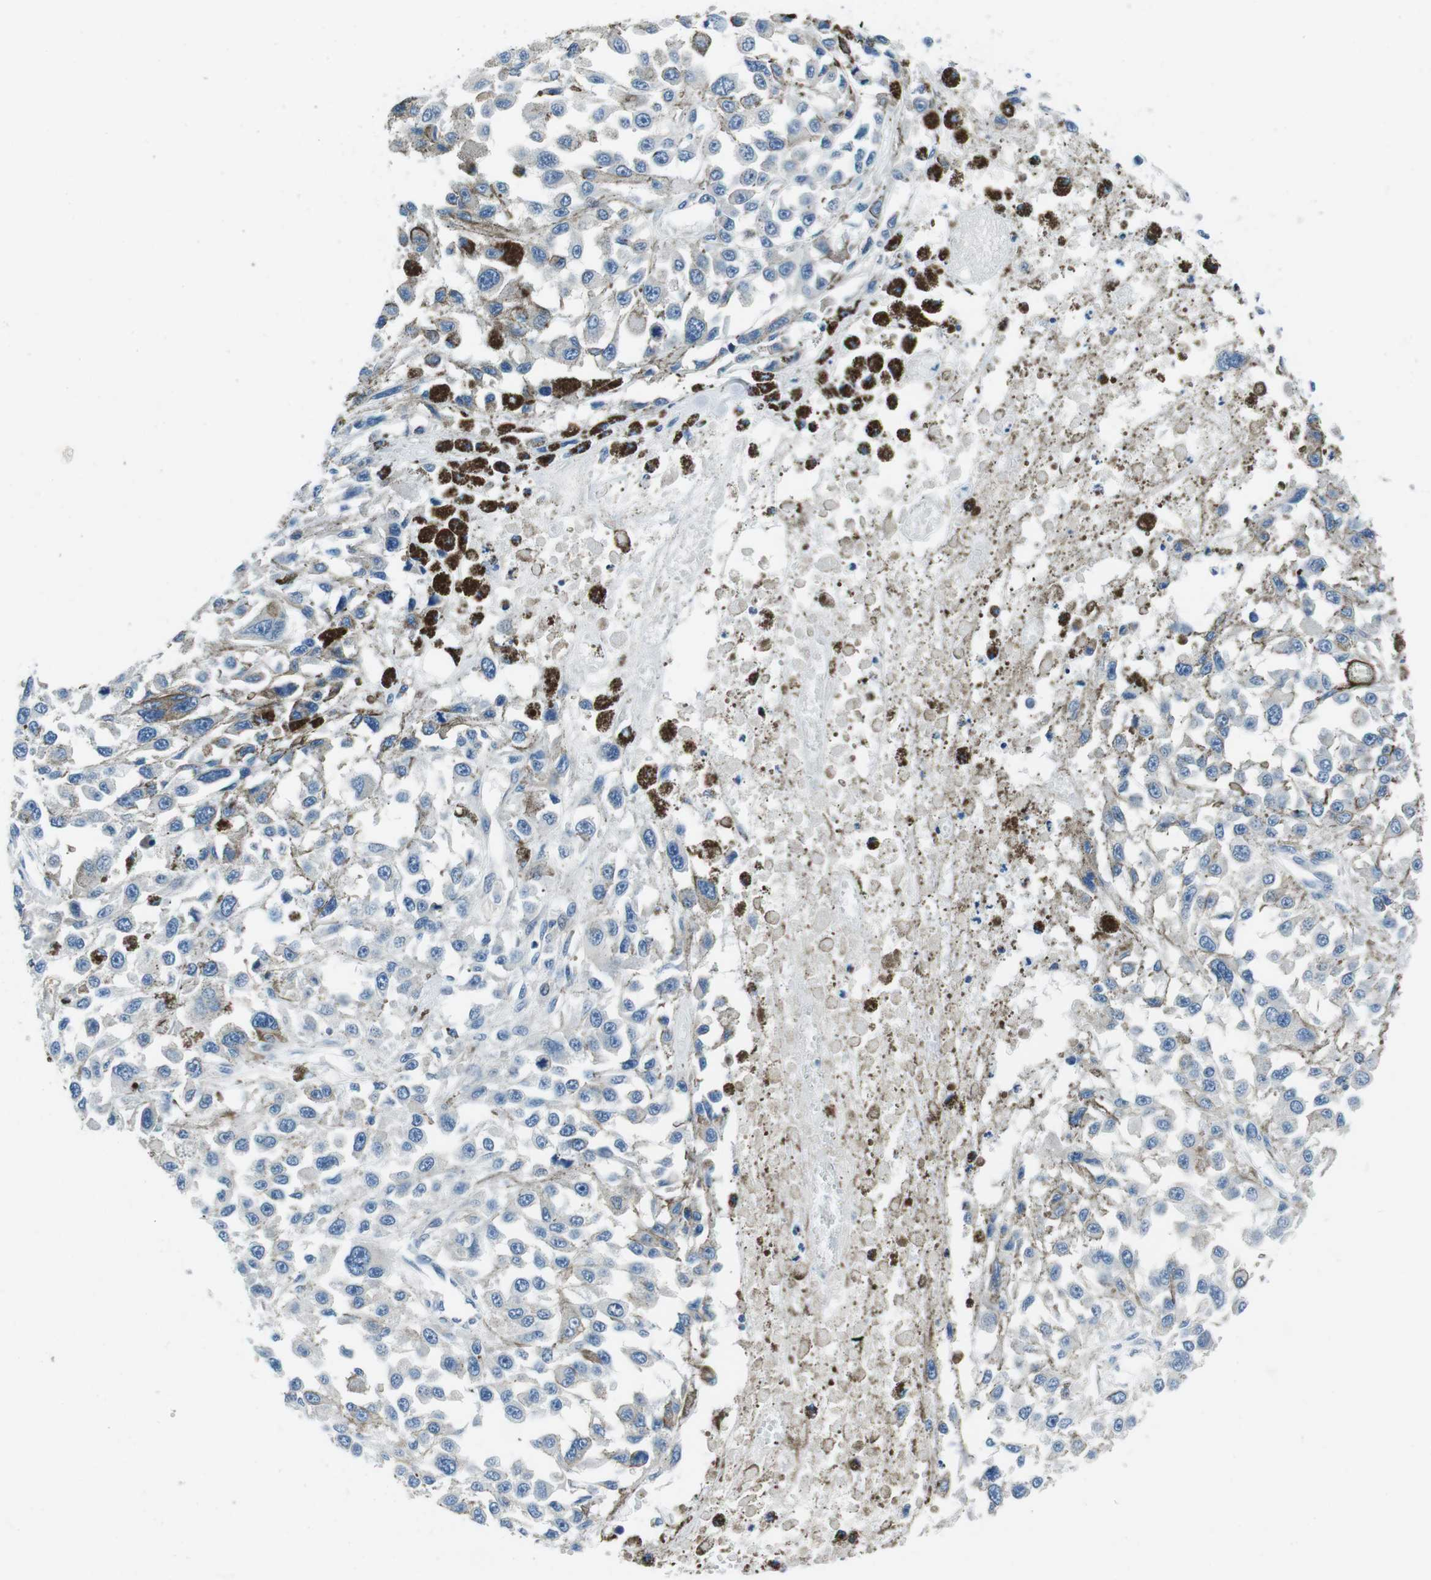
{"staining": {"intensity": "weak", "quantity": "<25%", "location": "cytoplasmic/membranous"}, "tissue": "melanoma", "cell_type": "Tumor cells", "image_type": "cancer", "snomed": [{"axis": "morphology", "description": "Malignant melanoma, Metastatic site"}, {"axis": "topography", "description": "Lymph node"}], "caption": "Melanoma stained for a protein using IHC shows no positivity tumor cells.", "gene": "CASQ1", "patient": {"sex": "male", "age": 59}}